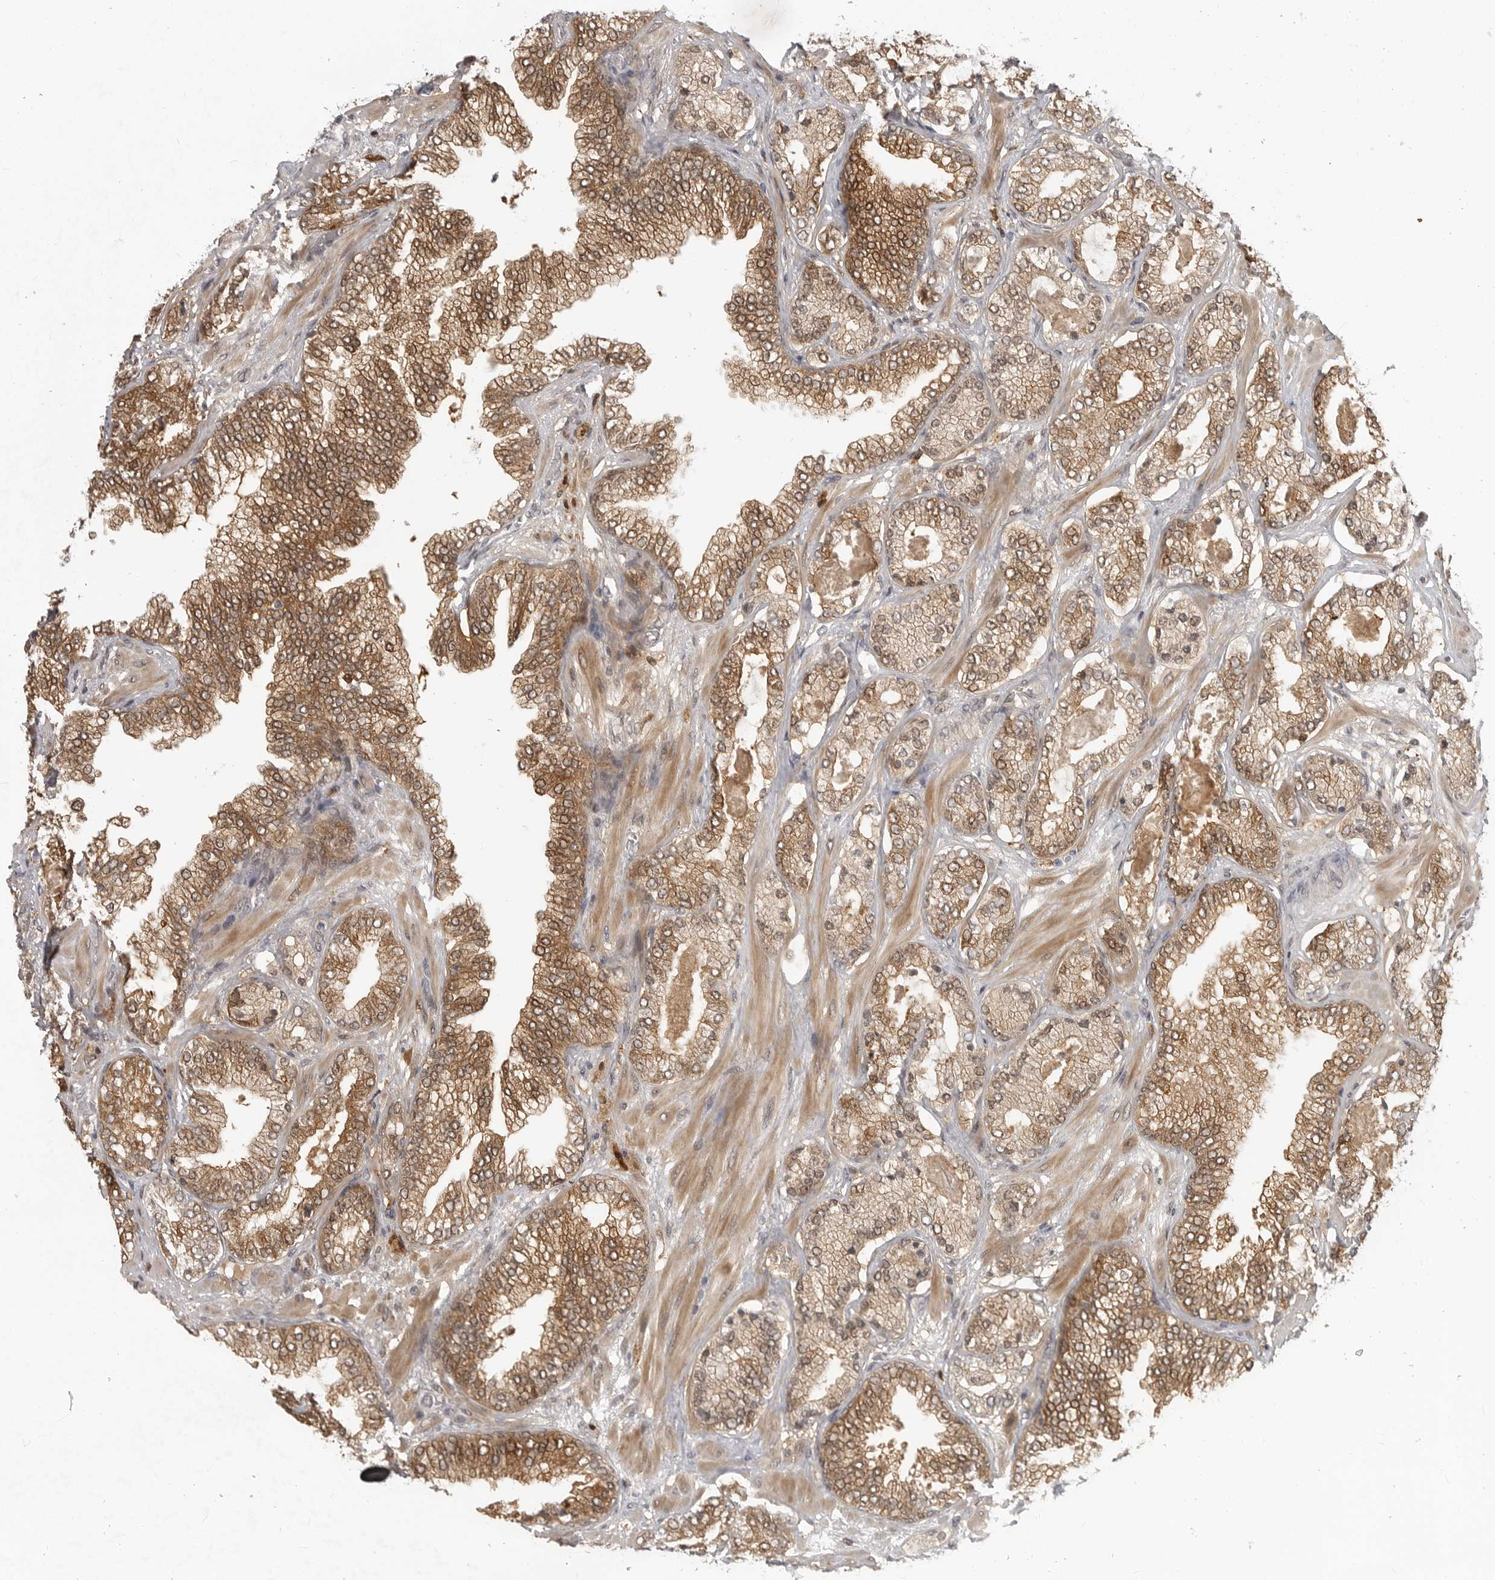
{"staining": {"intensity": "moderate", "quantity": ">75%", "location": "cytoplasmic/membranous,nuclear"}, "tissue": "prostate cancer", "cell_type": "Tumor cells", "image_type": "cancer", "snomed": [{"axis": "morphology", "description": "Adenocarcinoma, High grade"}, {"axis": "topography", "description": "Prostate"}], "caption": "This is an image of IHC staining of prostate cancer, which shows moderate expression in the cytoplasmic/membranous and nuclear of tumor cells.", "gene": "CTIF", "patient": {"sex": "male", "age": 58}}